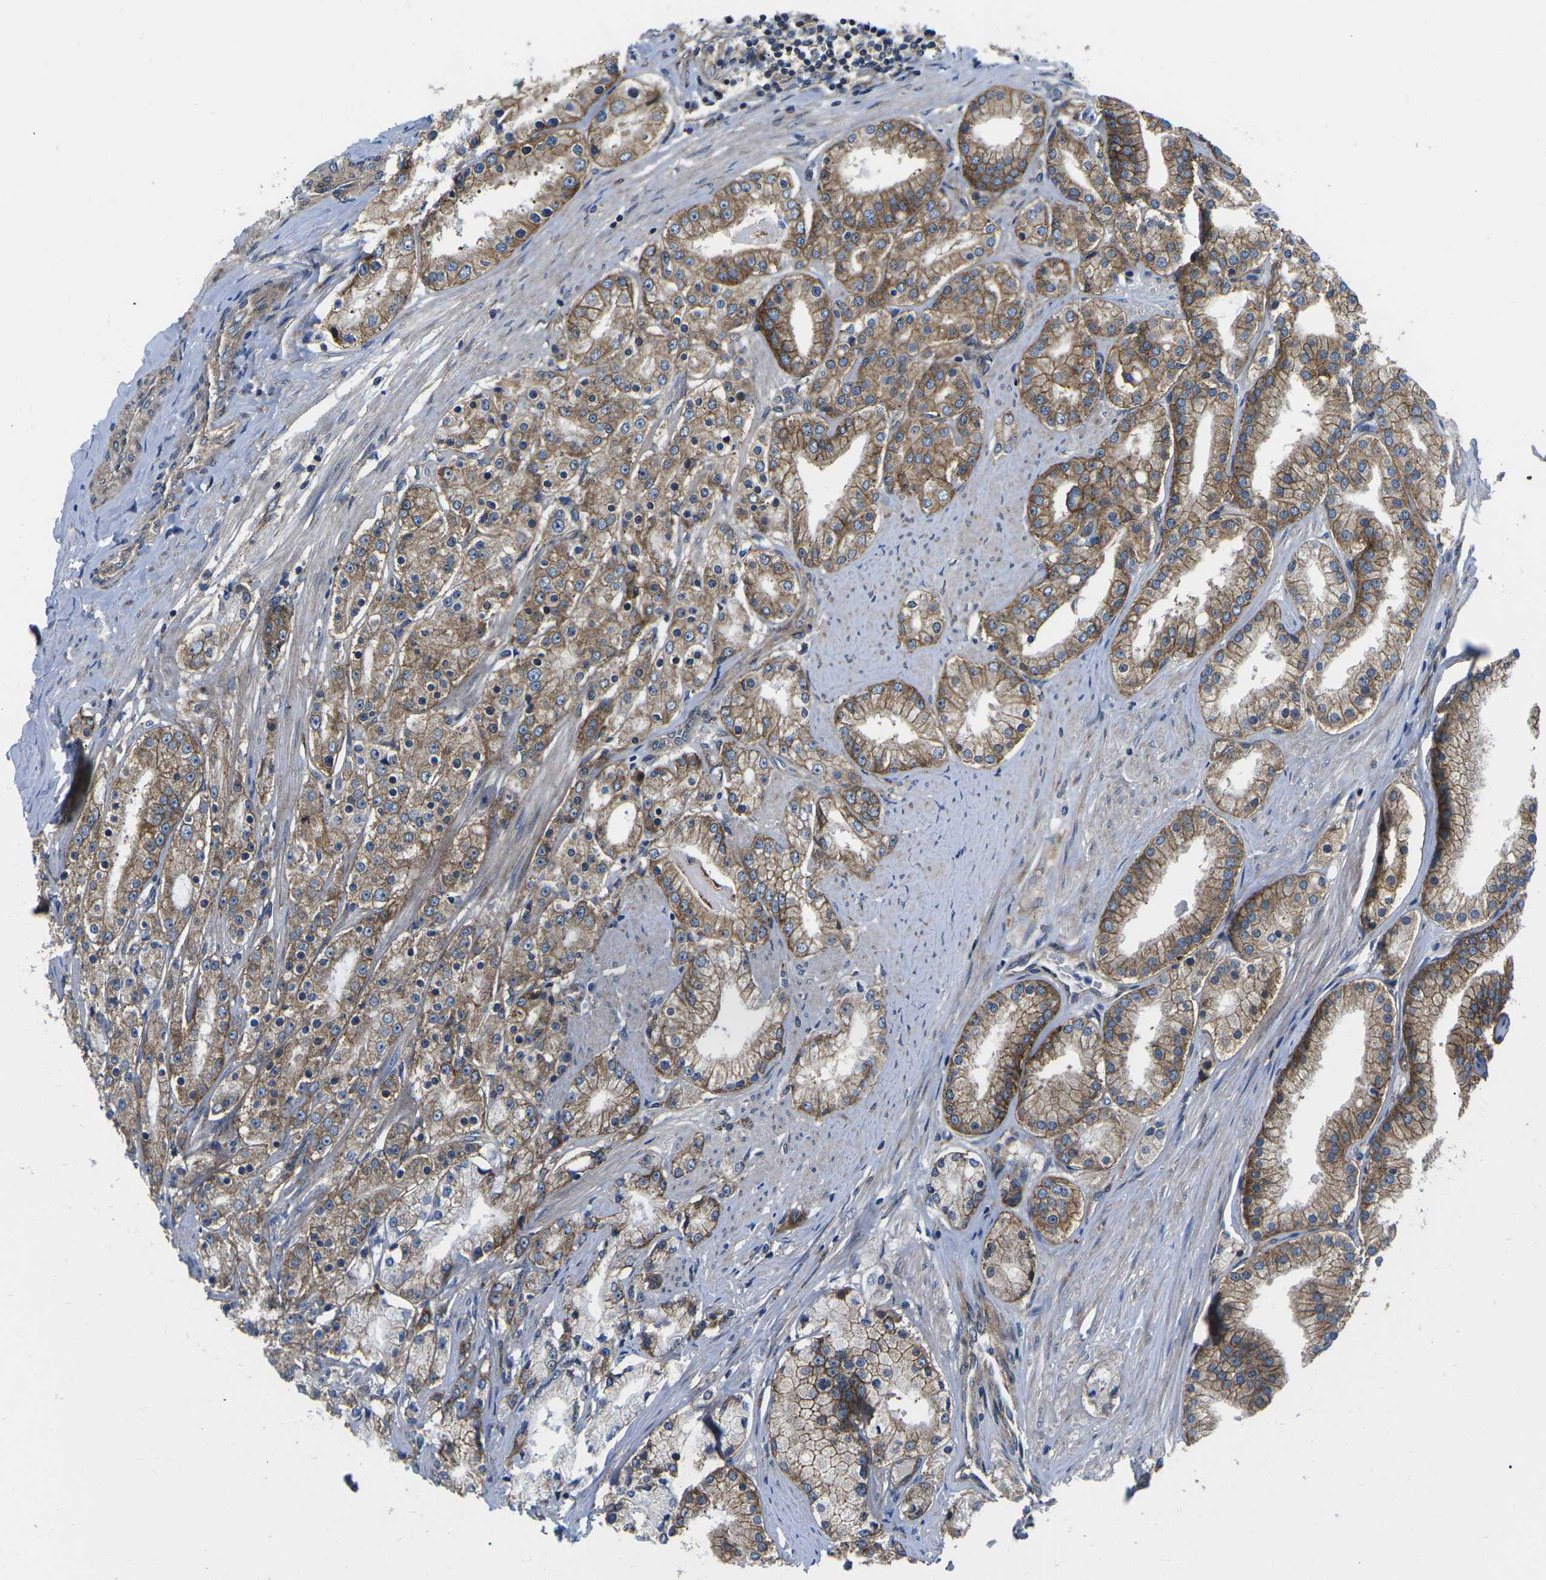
{"staining": {"intensity": "moderate", "quantity": ">75%", "location": "cytoplasmic/membranous"}, "tissue": "prostate cancer", "cell_type": "Tumor cells", "image_type": "cancer", "snomed": [{"axis": "morphology", "description": "Adenocarcinoma, Low grade"}, {"axis": "topography", "description": "Prostate"}], "caption": "Brown immunohistochemical staining in human adenocarcinoma (low-grade) (prostate) displays moderate cytoplasmic/membranous expression in approximately >75% of tumor cells.", "gene": "DLG1", "patient": {"sex": "male", "age": 63}}